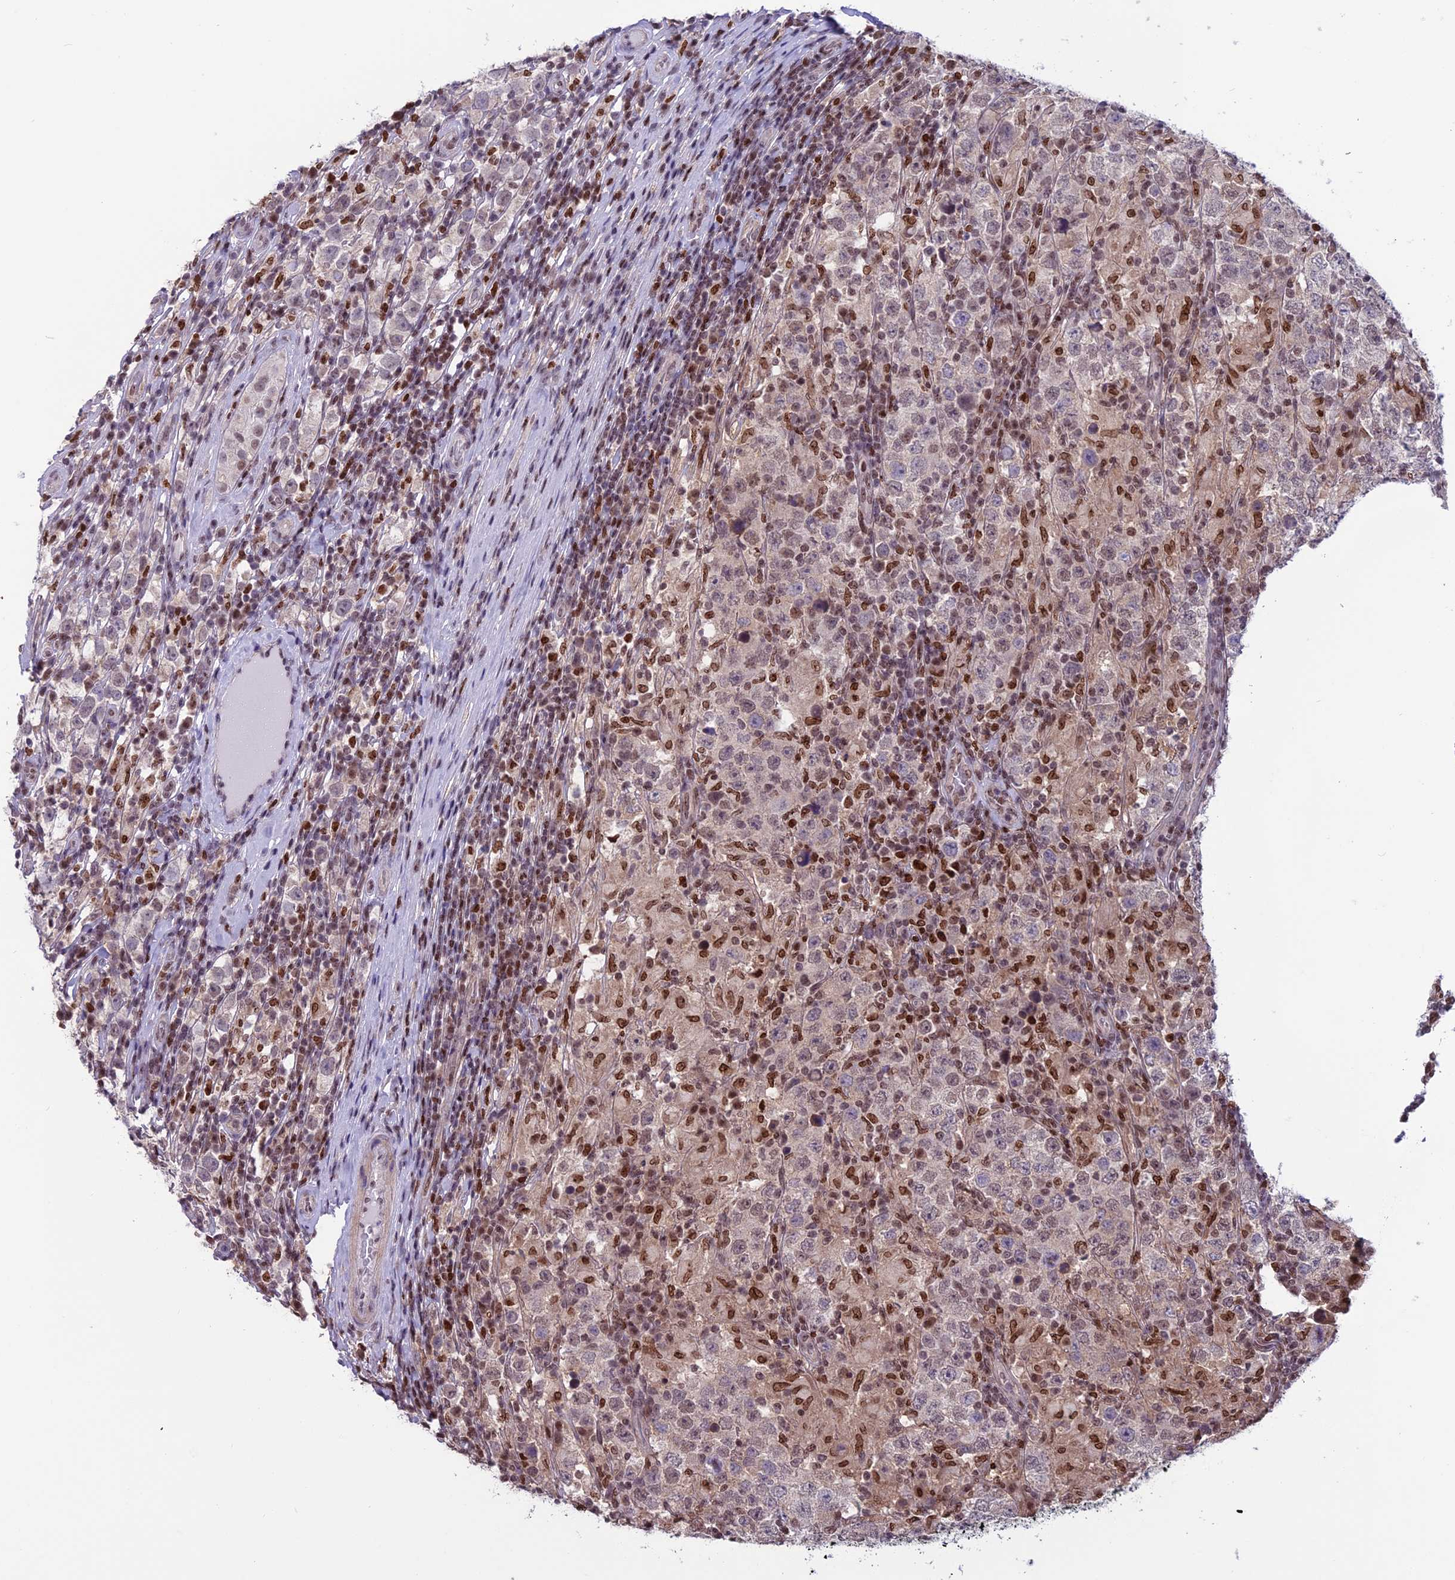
{"staining": {"intensity": "weak", "quantity": "<25%", "location": "nuclear"}, "tissue": "testis cancer", "cell_type": "Tumor cells", "image_type": "cancer", "snomed": [{"axis": "morphology", "description": "Normal tissue, NOS"}, {"axis": "morphology", "description": "Urothelial carcinoma, High grade"}, {"axis": "morphology", "description": "Seminoma, NOS"}, {"axis": "morphology", "description": "Carcinoma, Embryonal, NOS"}, {"axis": "topography", "description": "Urinary bladder"}, {"axis": "topography", "description": "Testis"}], "caption": "Testis cancer was stained to show a protein in brown. There is no significant expression in tumor cells.", "gene": "MIS12", "patient": {"sex": "male", "age": 41}}